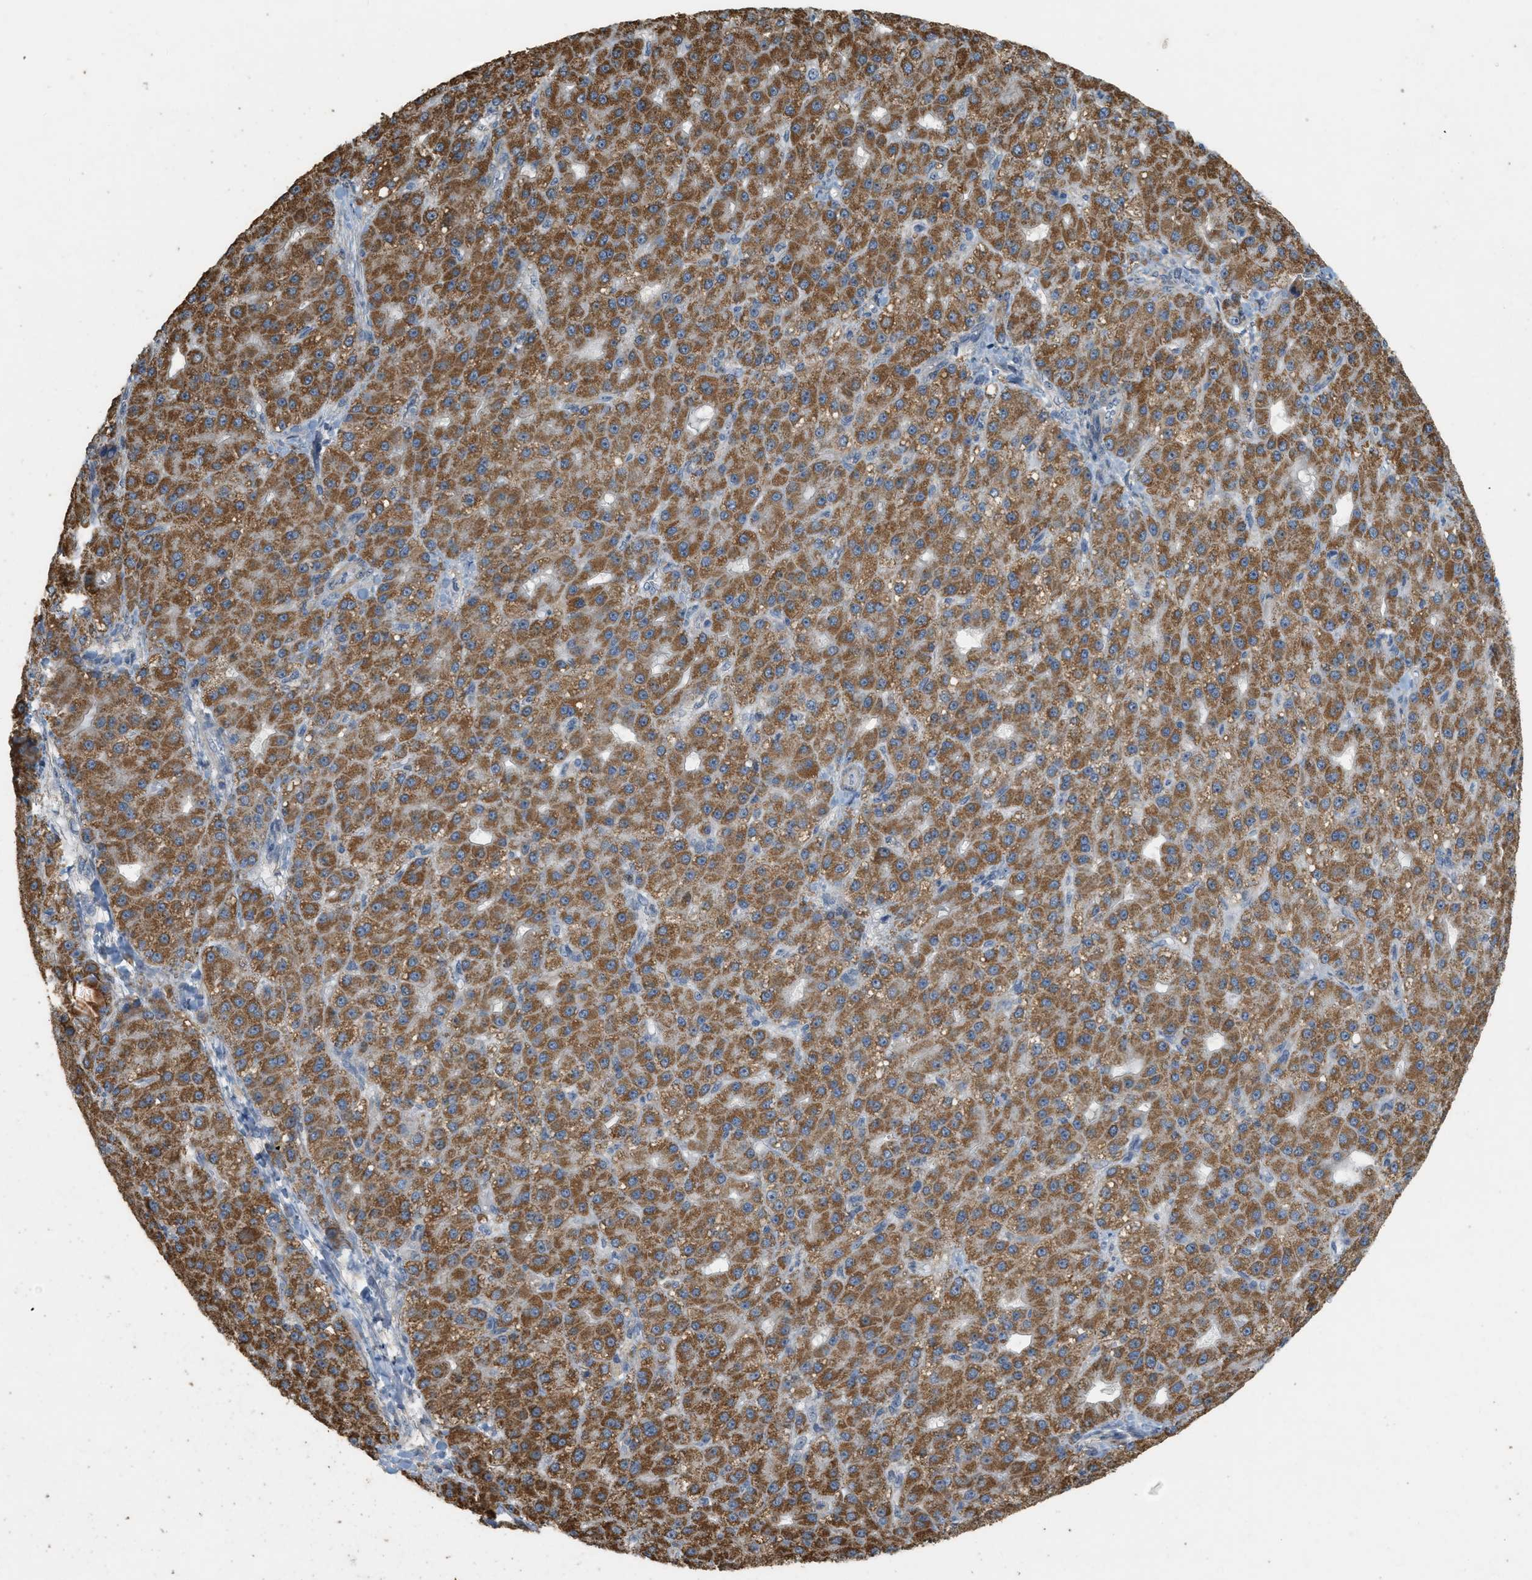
{"staining": {"intensity": "moderate", "quantity": ">75%", "location": "cytoplasmic/membranous"}, "tissue": "liver cancer", "cell_type": "Tumor cells", "image_type": "cancer", "snomed": [{"axis": "morphology", "description": "Carcinoma, Hepatocellular, NOS"}, {"axis": "topography", "description": "Liver"}], "caption": "DAB immunohistochemical staining of hepatocellular carcinoma (liver) demonstrates moderate cytoplasmic/membranous protein staining in approximately >75% of tumor cells.", "gene": "KCNA4", "patient": {"sex": "male", "age": 67}}